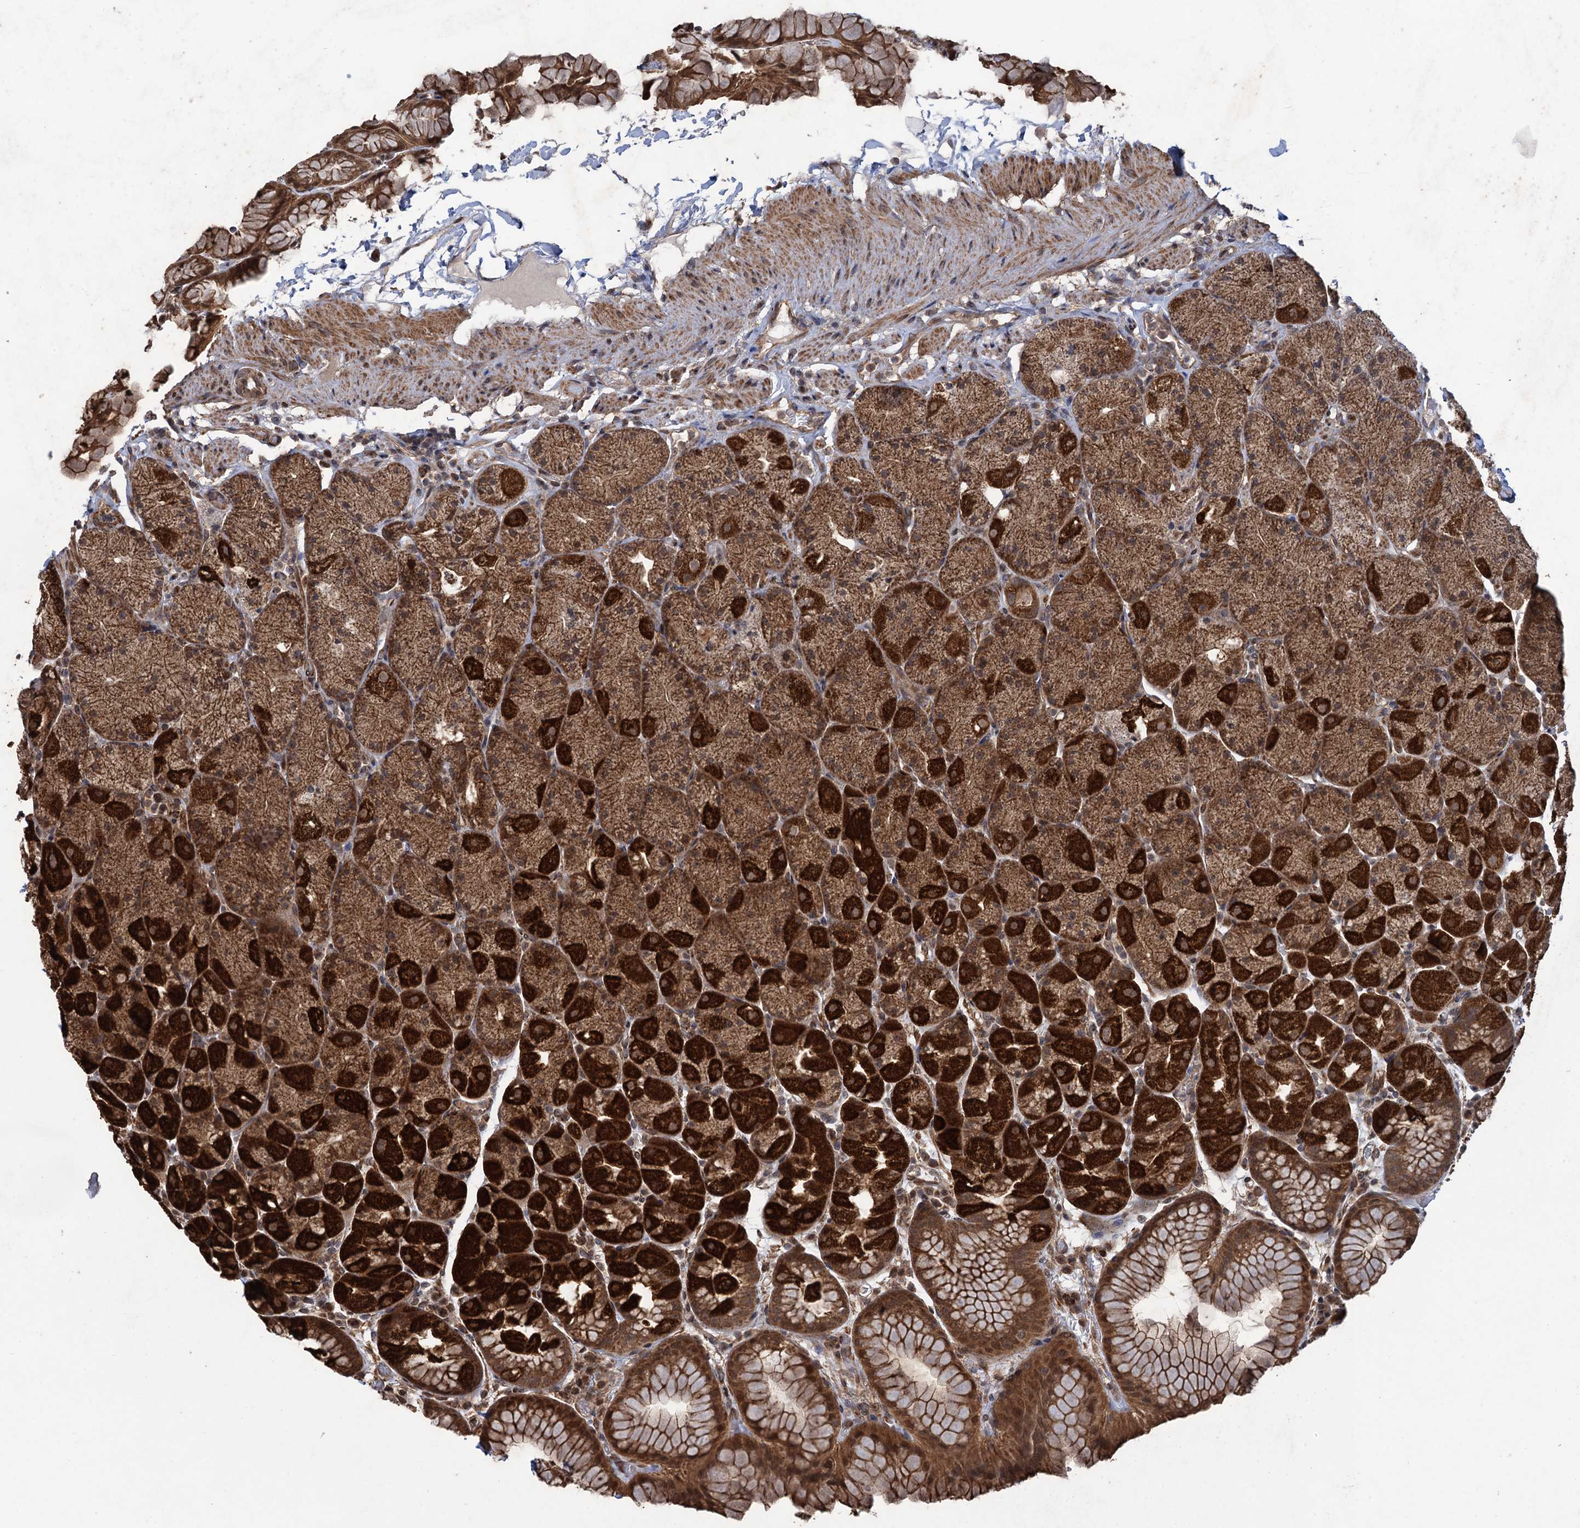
{"staining": {"intensity": "strong", "quantity": ">75%", "location": "cytoplasmic/membranous"}, "tissue": "stomach", "cell_type": "Glandular cells", "image_type": "normal", "snomed": [{"axis": "morphology", "description": "Normal tissue, NOS"}, {"axis": "topography", "description": "Stomach, upper"}, {"axis": "topography", "description": "Stomach, lower"}], "caption": "Normal stomach demonstrates strong cytoplasmic/membranous staining in about >75% of glandular cells.", "gene": "HAUS1", "patient": {"sex": "male", "age": 67}}